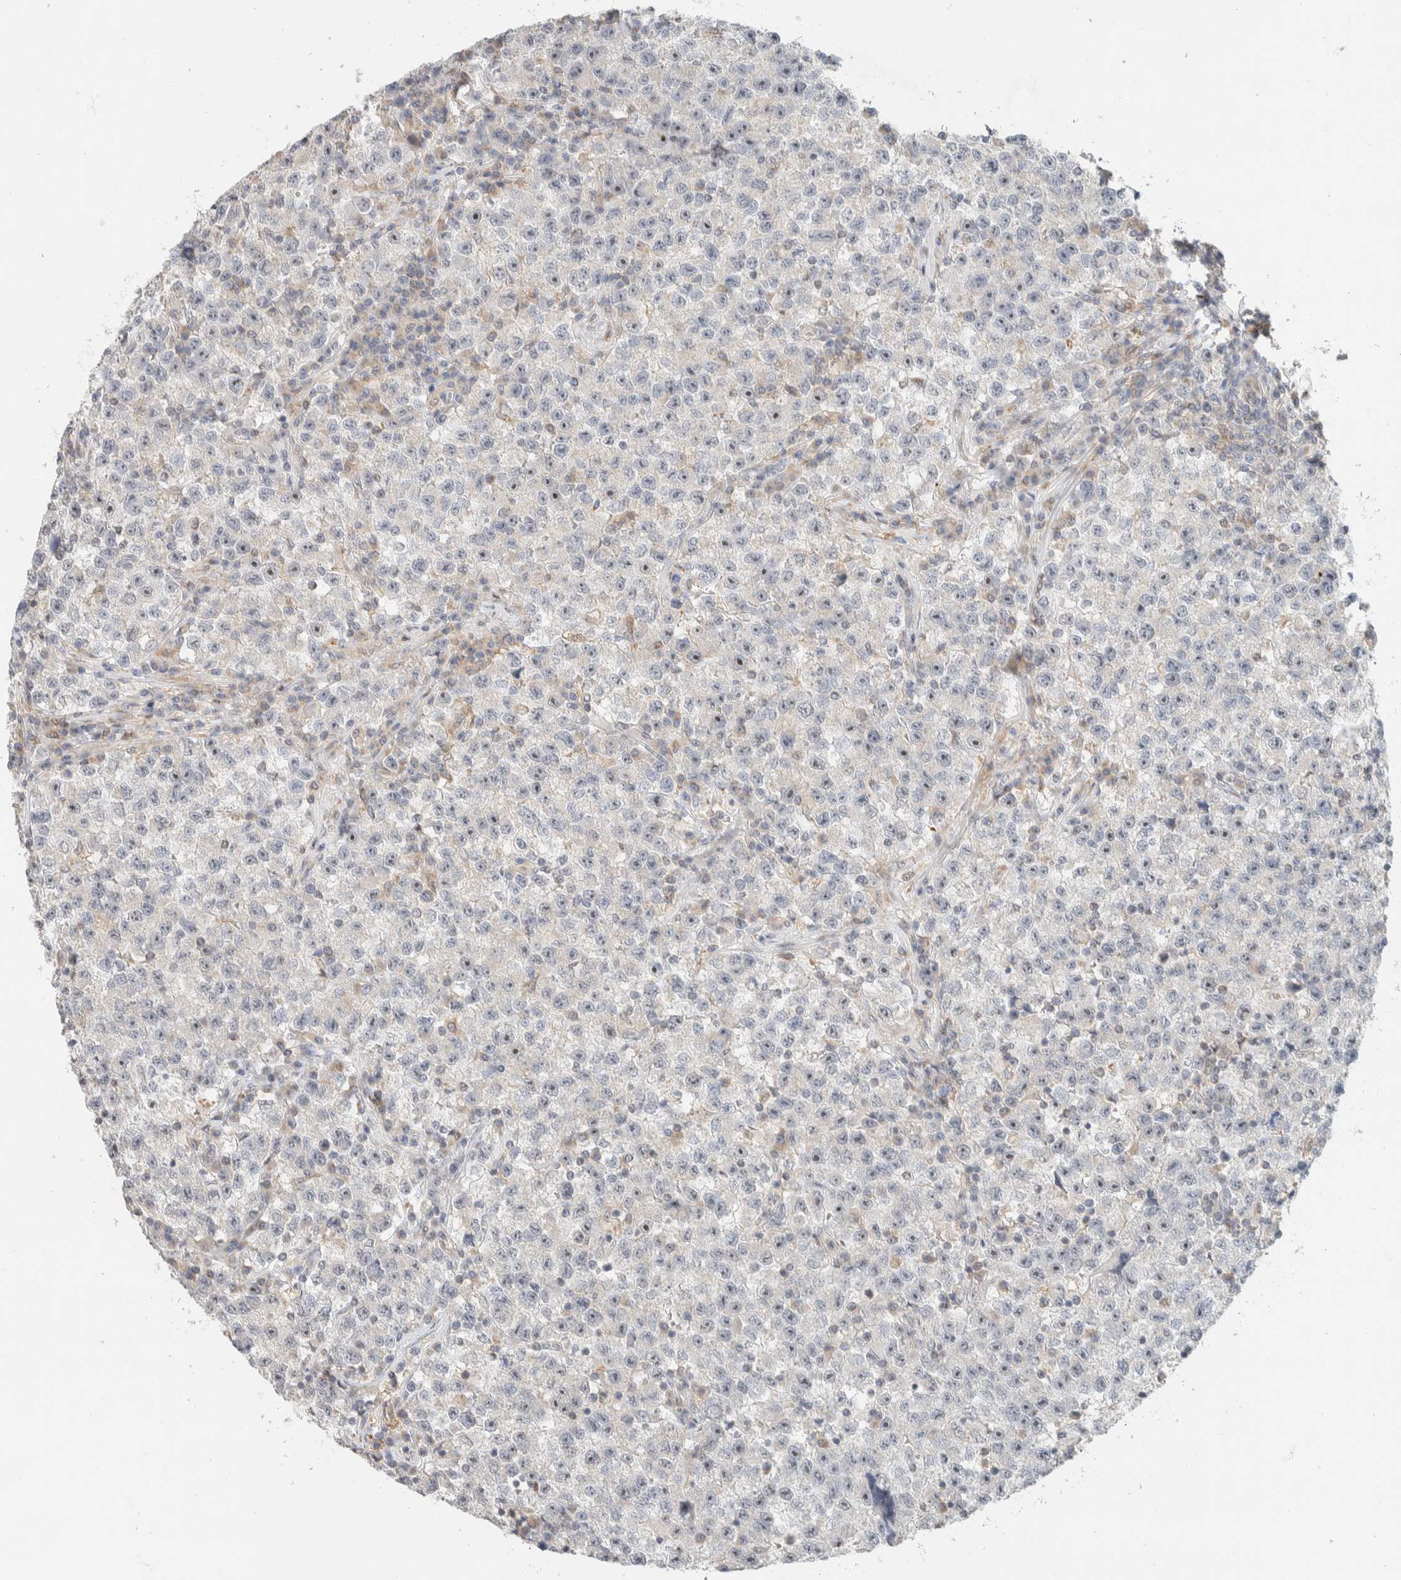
{"staining": {"intensity": "negative", "quantity": "none", "location": "none"}, "tissue": "testis cancer", "cell_type": "Tumor cells", "image_type": "cancer", "snomed": [{"axis": "morphology", "description": "Seminoma, NOS"}, {"axis": "topography", "description": "Testis"}], "caption": "There is no significant positivity in tumor cells of seminoma (testis). (DAB (3,3'-diaminobenzidine) IHC, high magnification).", "gene": "HDHD3", "patient": {"sex": "male", "age": 22}}